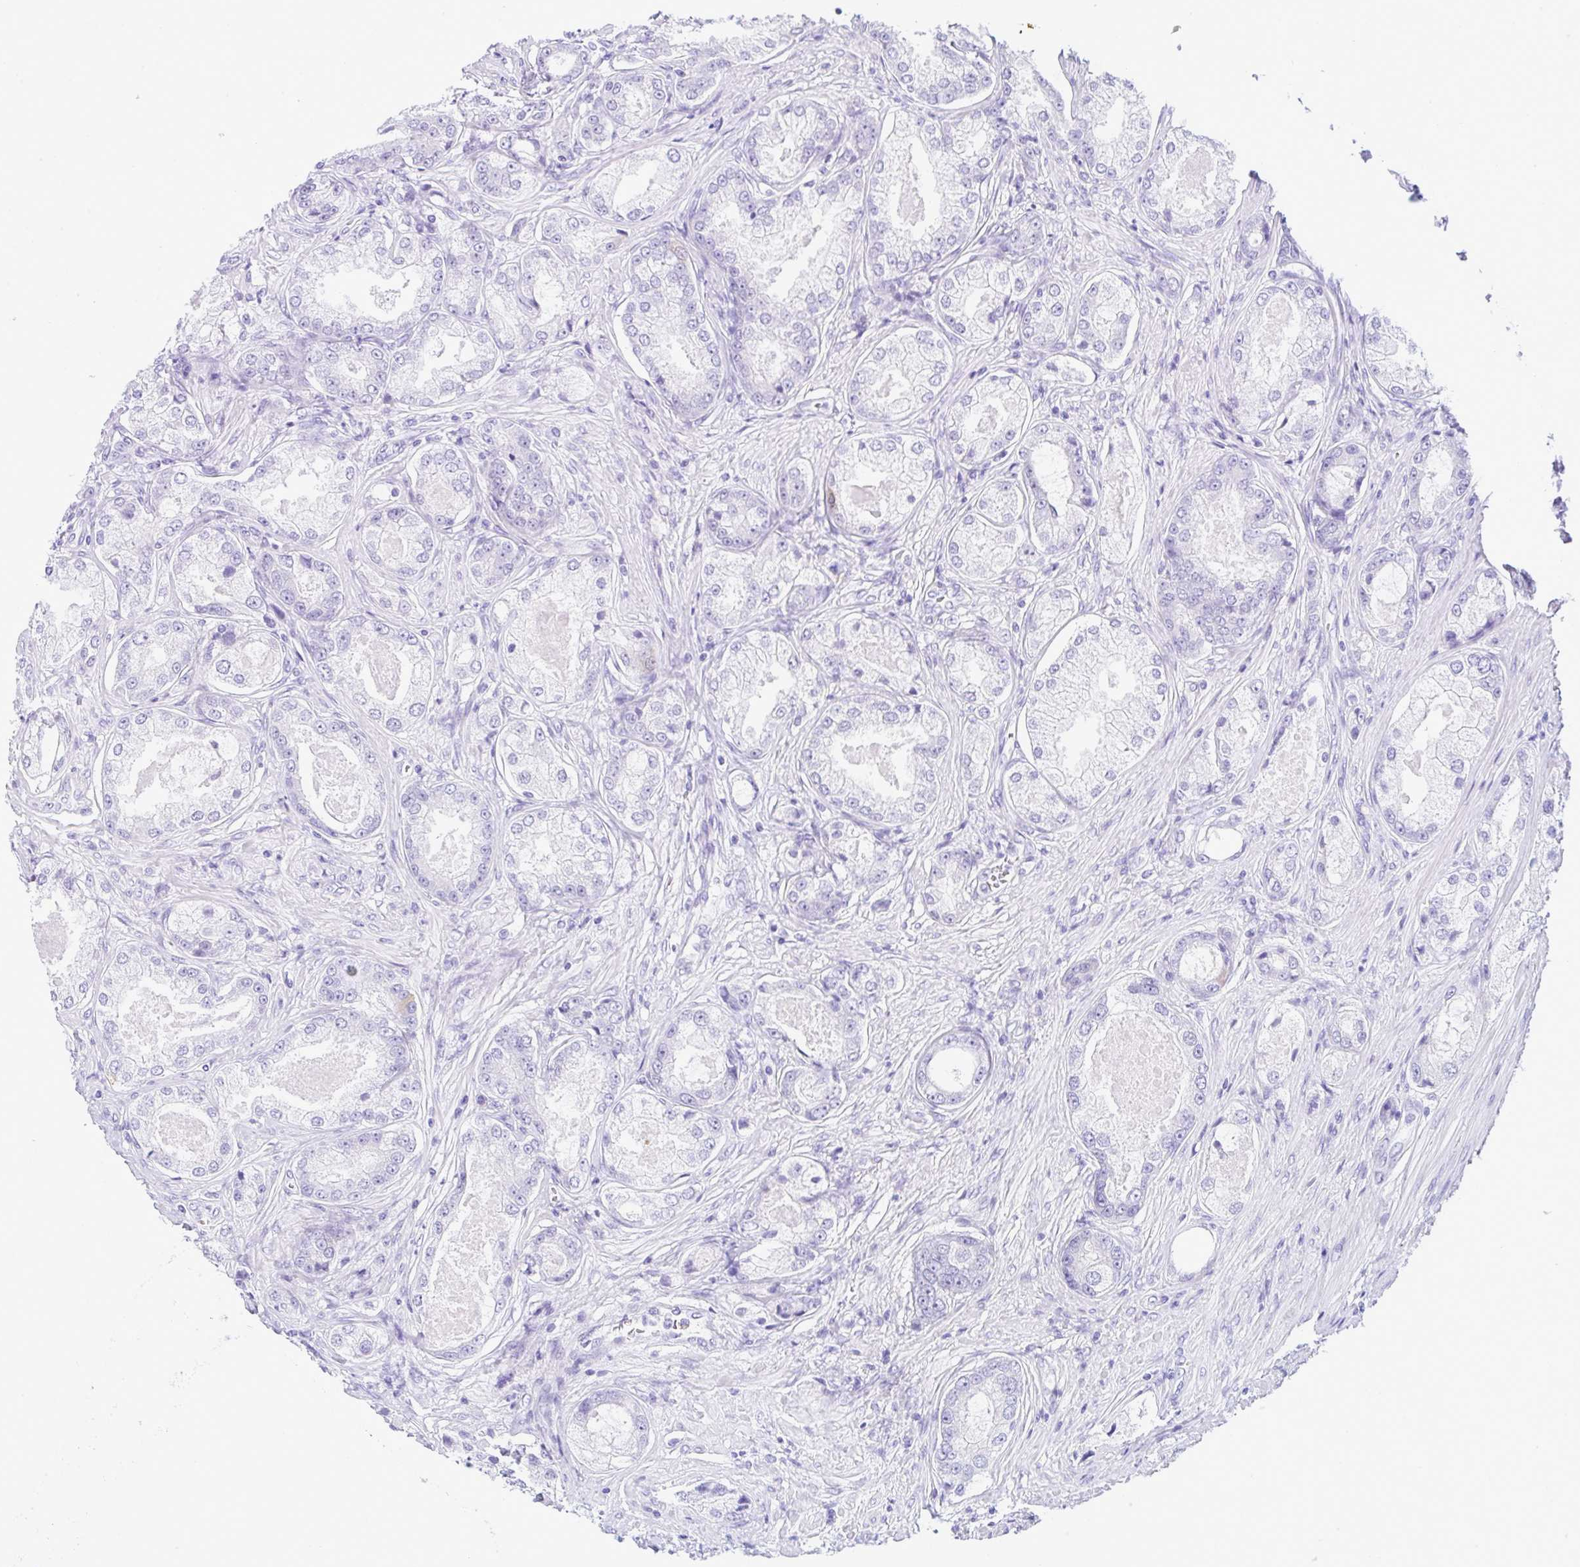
{"staining": {"intensity": "negative", "quantity": "none", "location": "none"}, "tissue": "prostate cancer", "cell_type": "Tumor cells", "image_type": "cancer", "snomed": [{"axis": "morphology", "description": "Adenocarcinoma, Low grade"}, {"axis": "topography", "description": "Prostate"}], "caption": "An image of human prostate cancer (adenocarcinoma (low-grade)) is negative for staining in tumor cells.", "gene": "RRM2", "patient": {"sex": "male", "age": 68}}